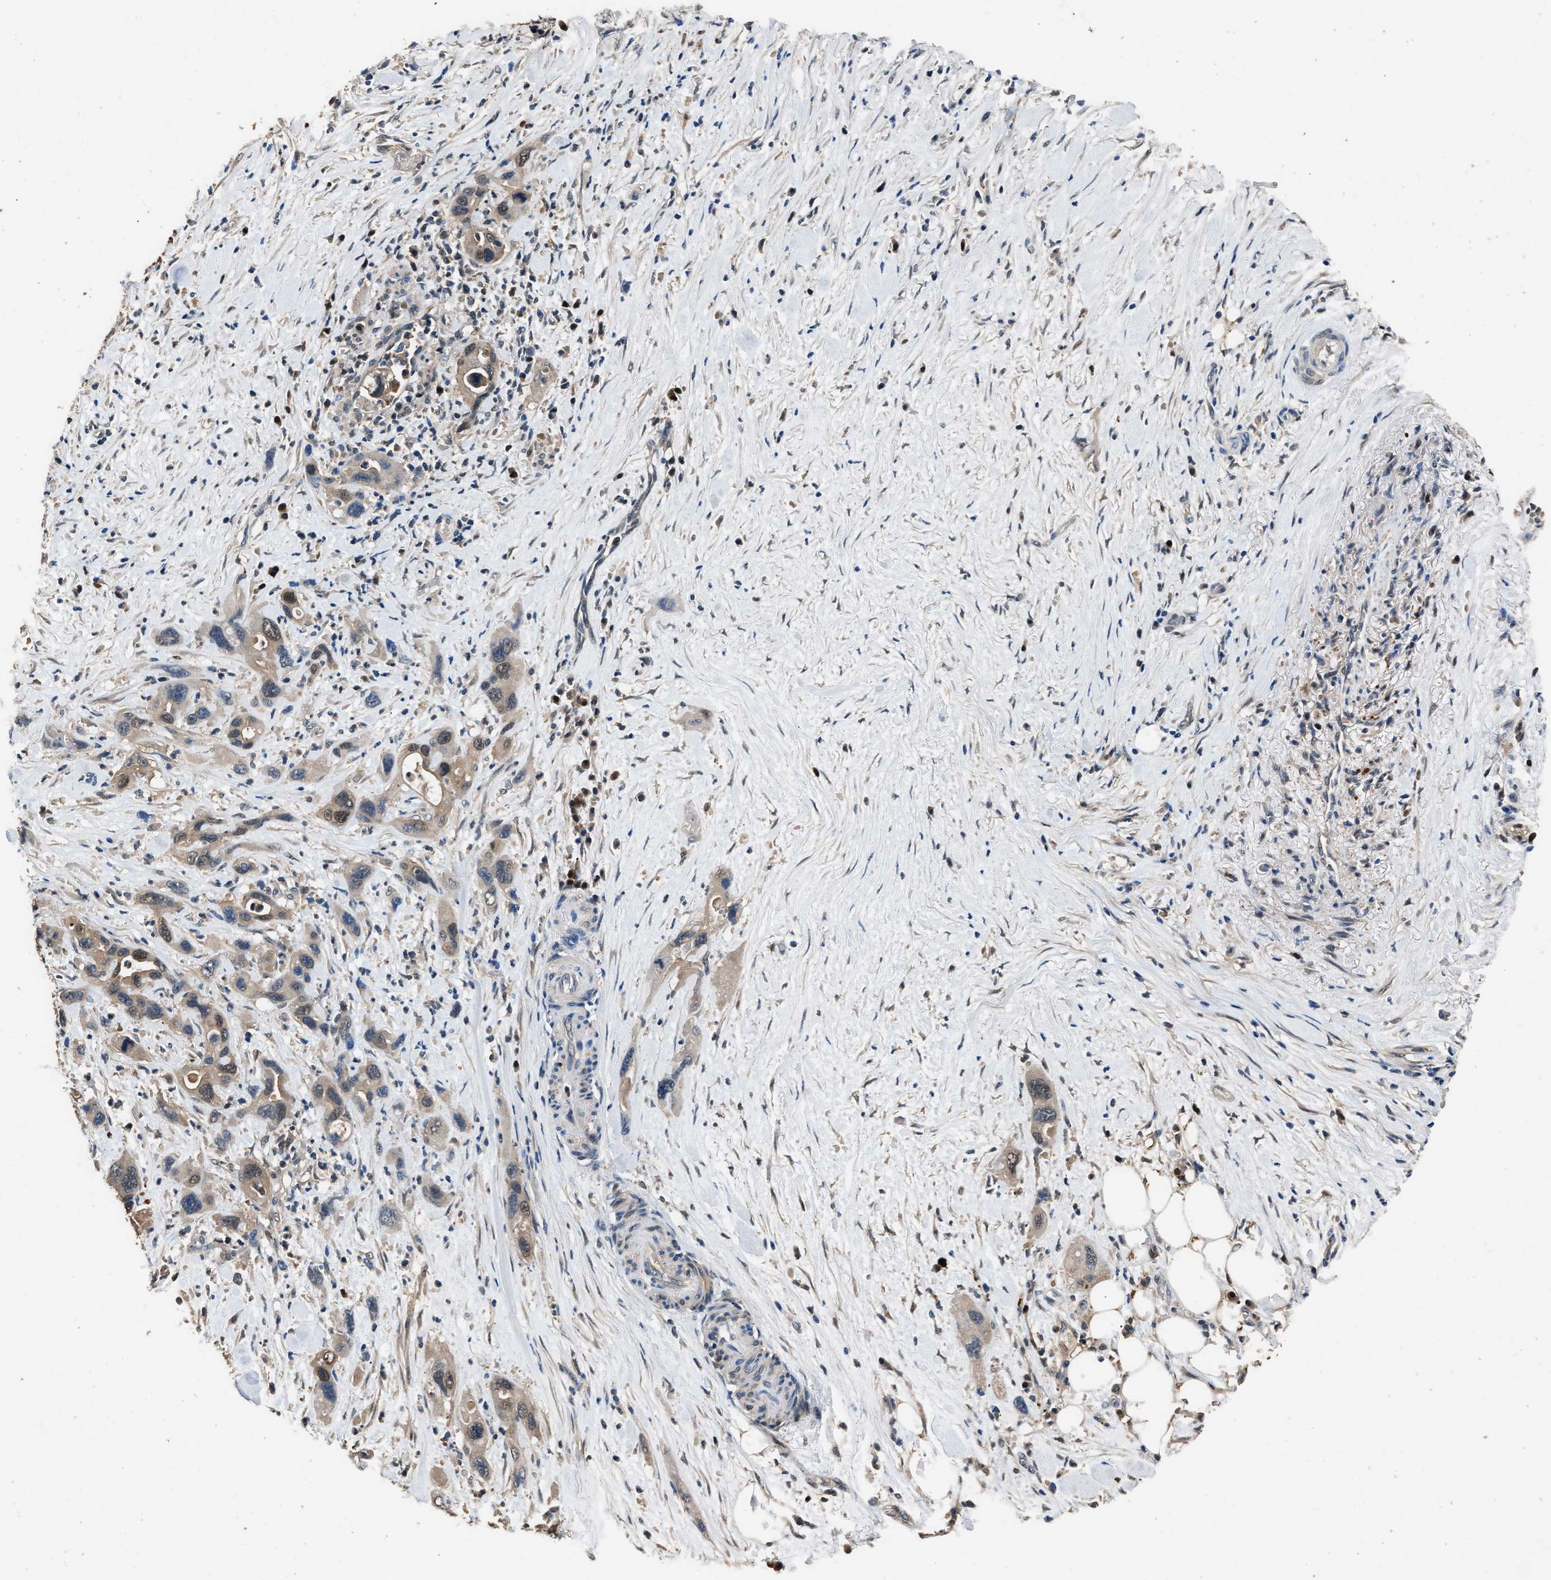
{"staining": {"intensity": "weak", "quantity": ">75%", "location": "cytoplasmic/membranous"}, "tissue": "pancreatic cancer", "cell_type": "Tumor cells", "image_type": "cancer", "snomed": [{"axis": "morphology", "description": "Adenocarcinoma, NOS"}, {"axis": "topography", "description": "Pancreas"}], "caption": "A micrograph of pancreatic adenocarcinoma stained for a protein demonstrates weak cytoplasmic/membranous brown staining in tumor cells.", "gene": "GSTP1", "patient": {"sex": "female", "age": 70}}